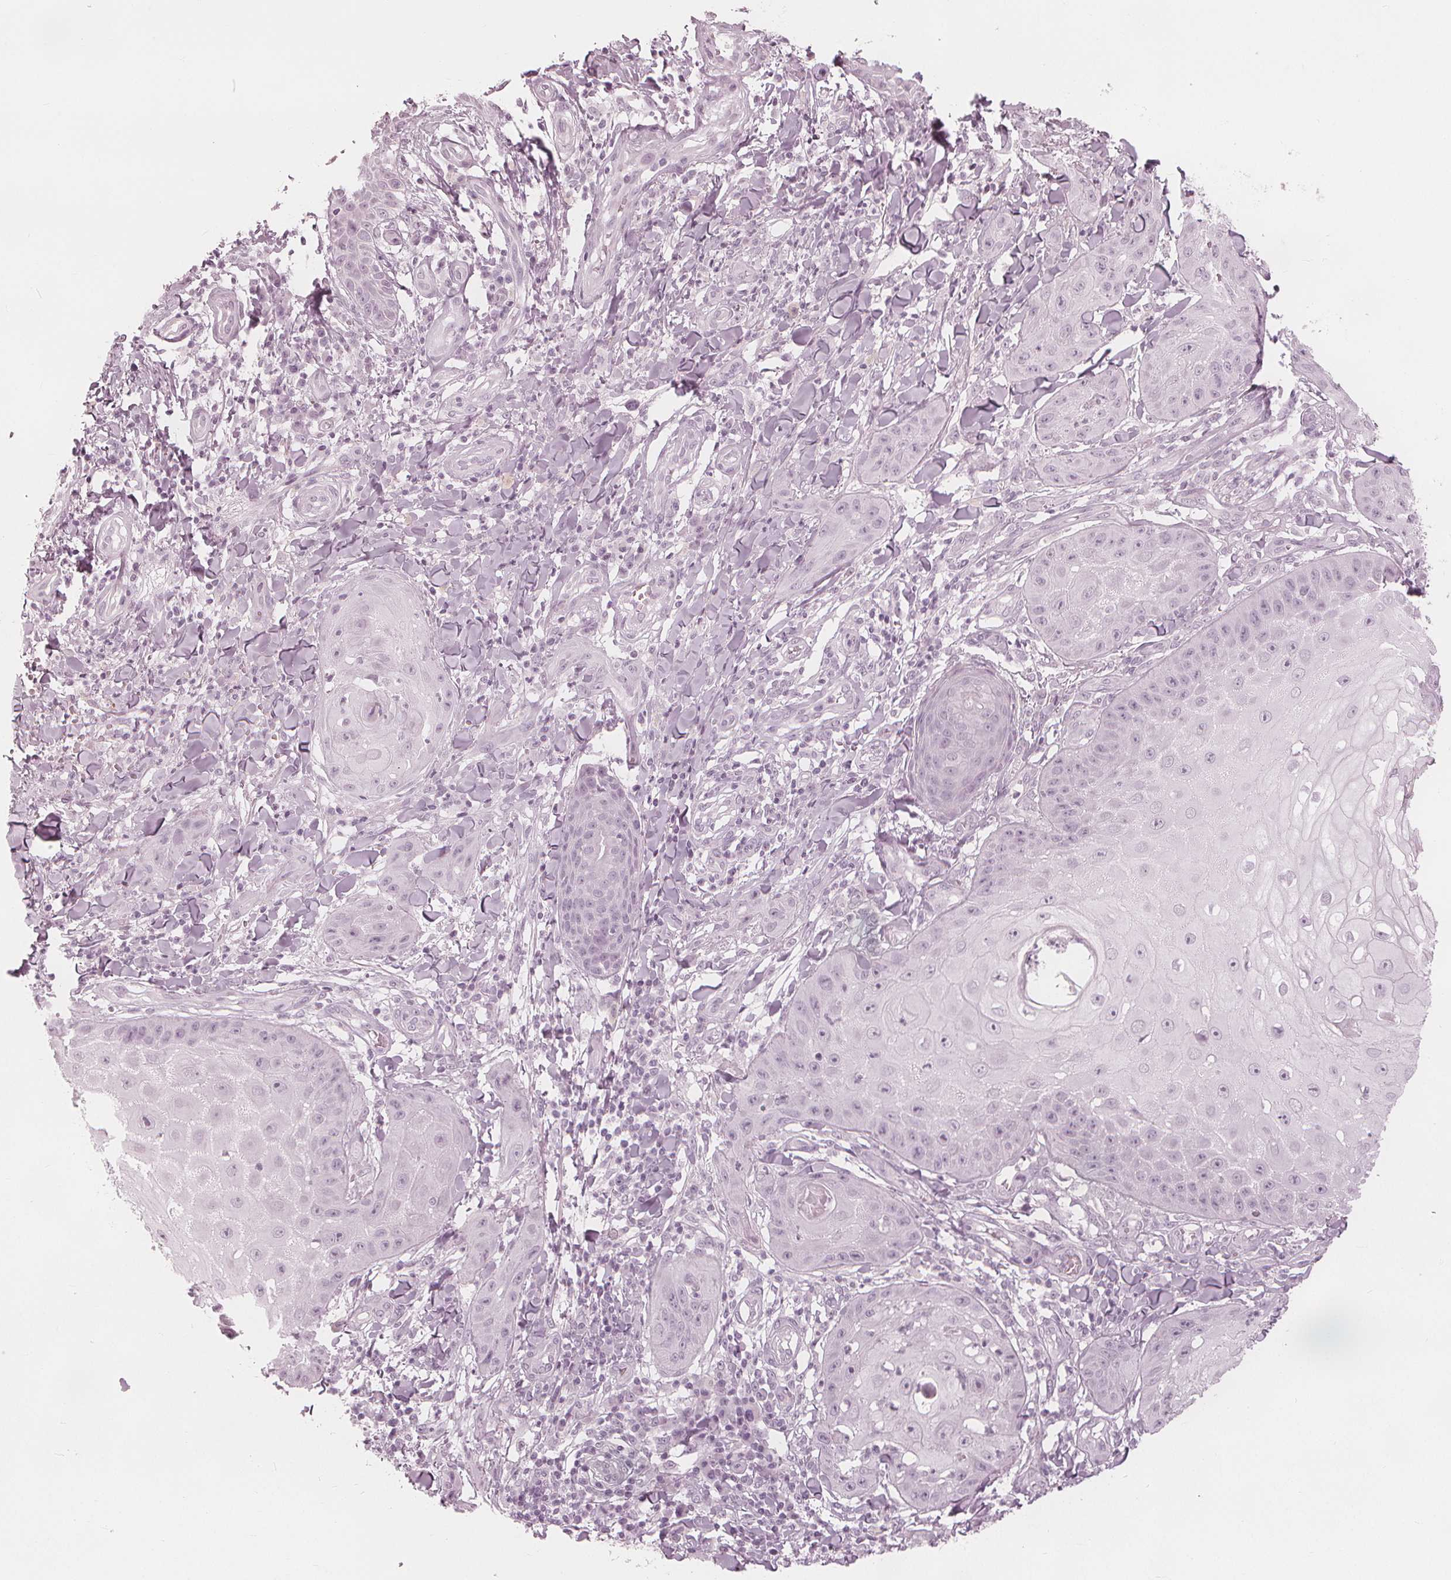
{"staining": {"intensity": "negative", "quantity": "none", "location": "none"}, "tissue": "skin cancer", "cell_type": "Tumor cells", "image_type": "cancer", "snomed": [{"axis": "morphology", "description": "Squamous cell carcinoma, NOS"}, {"axis": "topography", "description": "Skin"}], "caption": "Human skin cancer stained for a protein using immunohistochemistry reveals no staining in tumor cells.", "gene": "PAEP", "patient": {"sex": "male", "age": 70}}